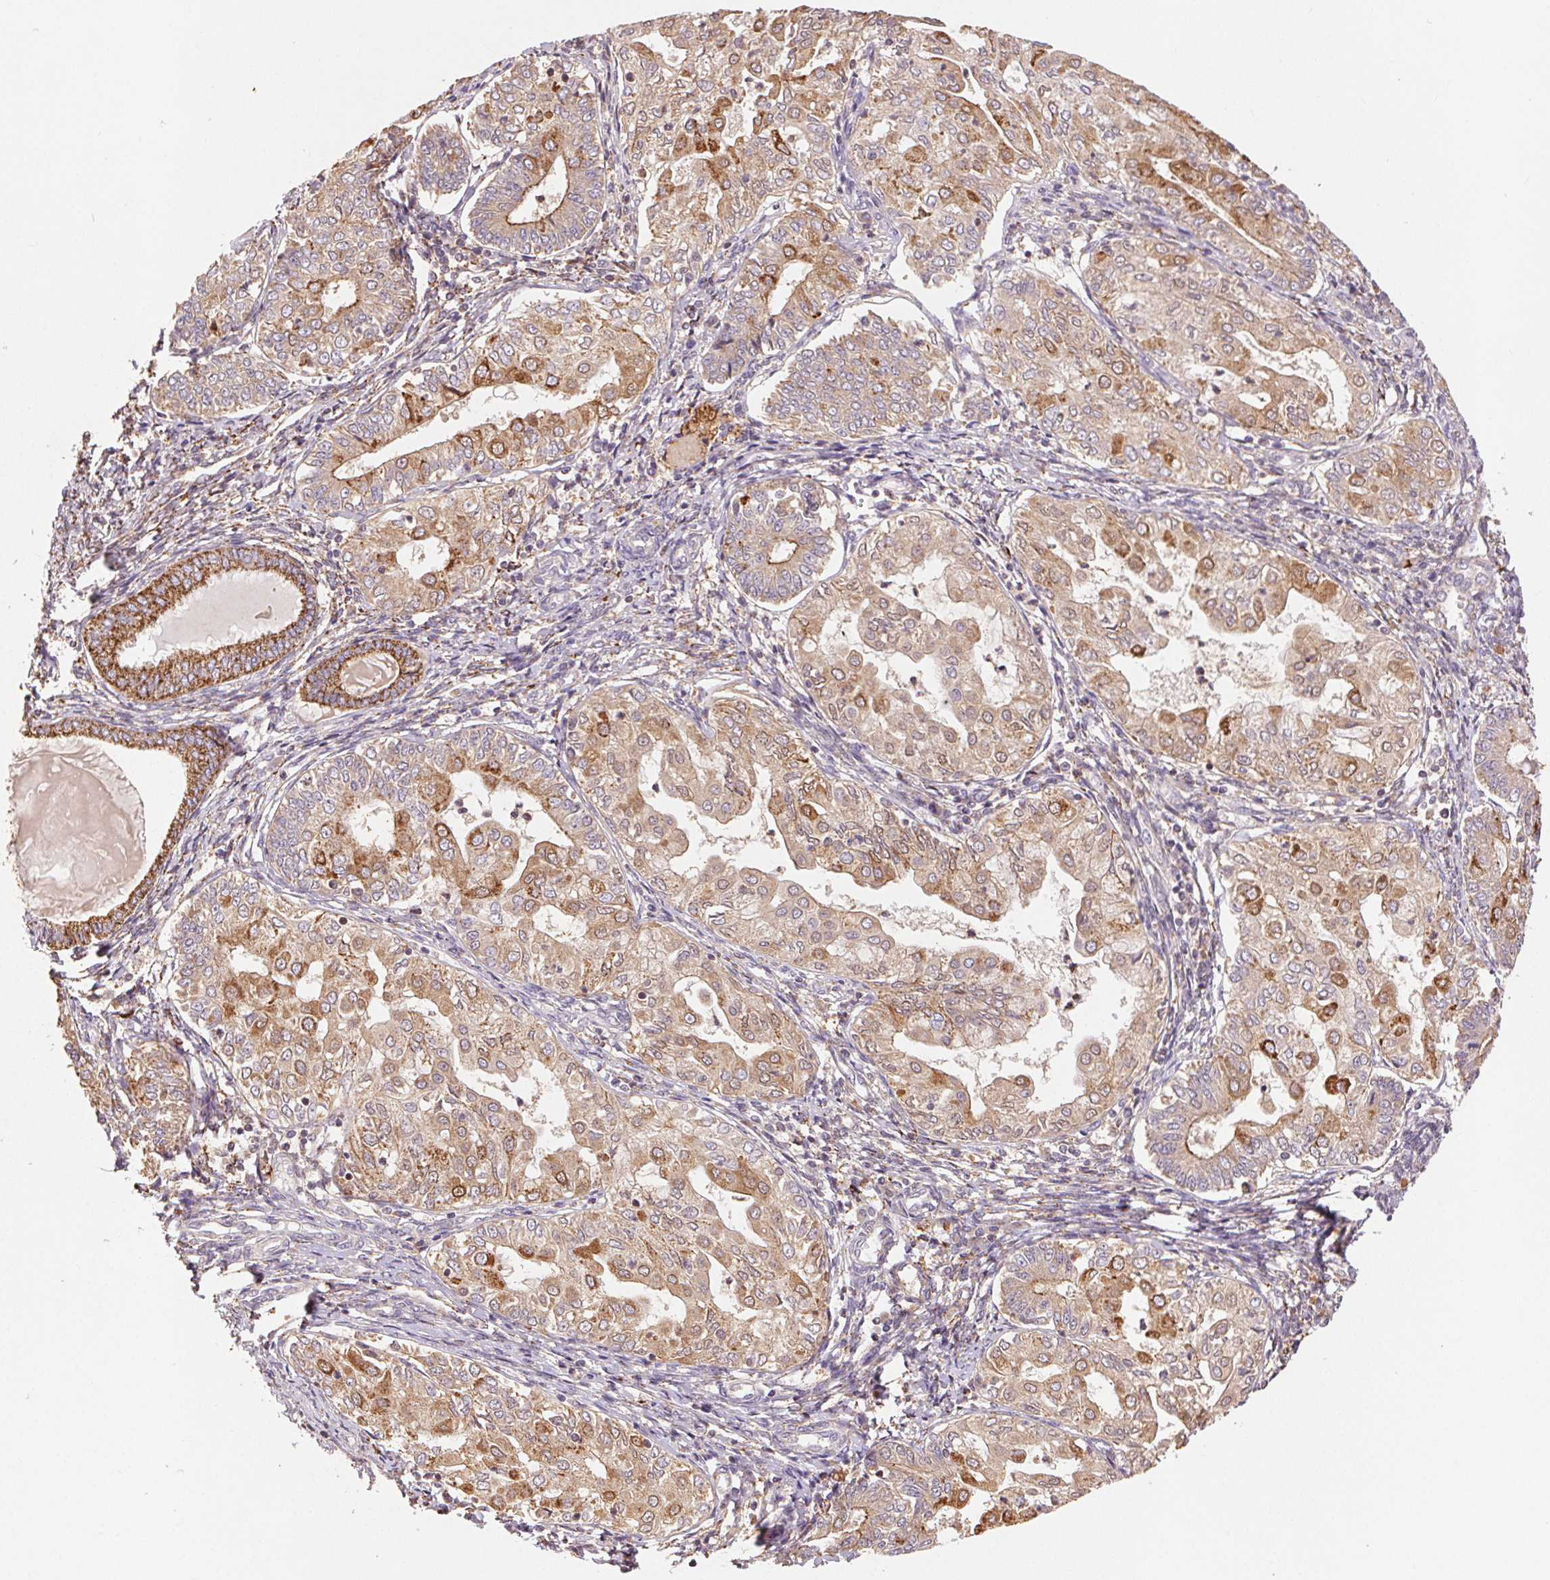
{"staining": {"intensity": "moderate", "quantity": ">75%", "location": "cytoplasmic/membranous"}, "tissue": "endometrial cancer", "cell_type": "Tumor cells", "image_type": "cancer", "snomed": [{"axis": "morphology", "description": "Adenocarcinoma, NOS"}, {"axis": "topography", "description": "Endometrium"}], "caption": "This is an image of immunohistochemistry (IHC) staining of endometrial cancer, which shows moderate staining in the cytoplasmic/membranous of tumor cells.", "gene": "FNBP1L", "patient": {"sex": "female", "age": 68}}